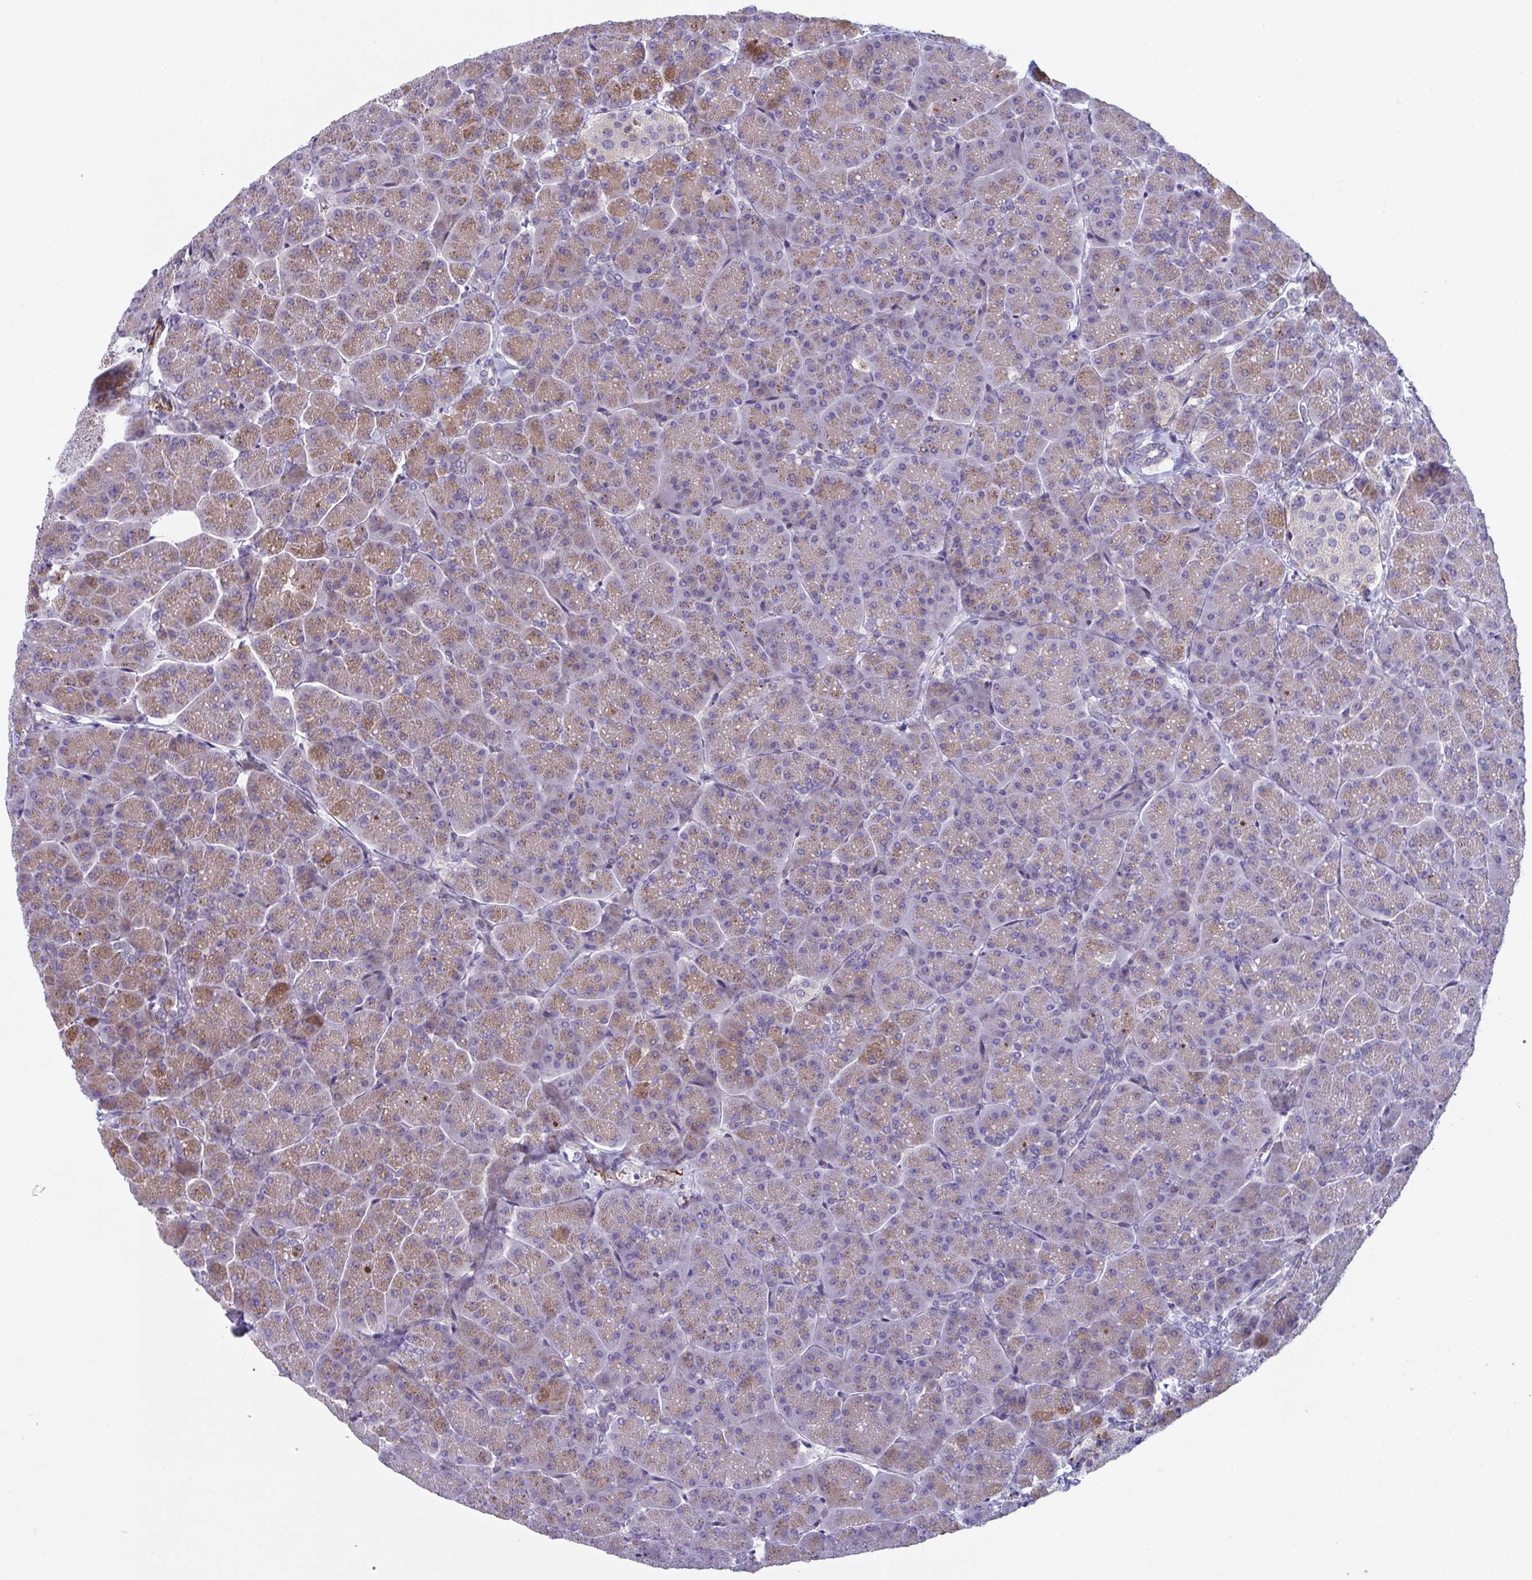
{"staining": {"intensity": "moderate", "quantity": "25%-75%", "location": "cytoplasmic/membranous"}, "tissue": "pancreas", "cell_type": "Exocrine glandular cells", "image_type": "normal", "snomed": [{"axis": "morphology", "description": "Normal tissue, NOS"}, {"axis": "topography", "description": "Pancreas"}, {"axis": "topography", "description": "Peripheral nerve tissue"}], "caption": "This is a histology image of immunohistochemistry (IHC) staining of normal pancreas, which shows moderate expression in the cytoplasmic/membranous of exocrine glandular cells.", "gene": "TOR1AIP2", "patient": {"sex": "male", "age": 54}}